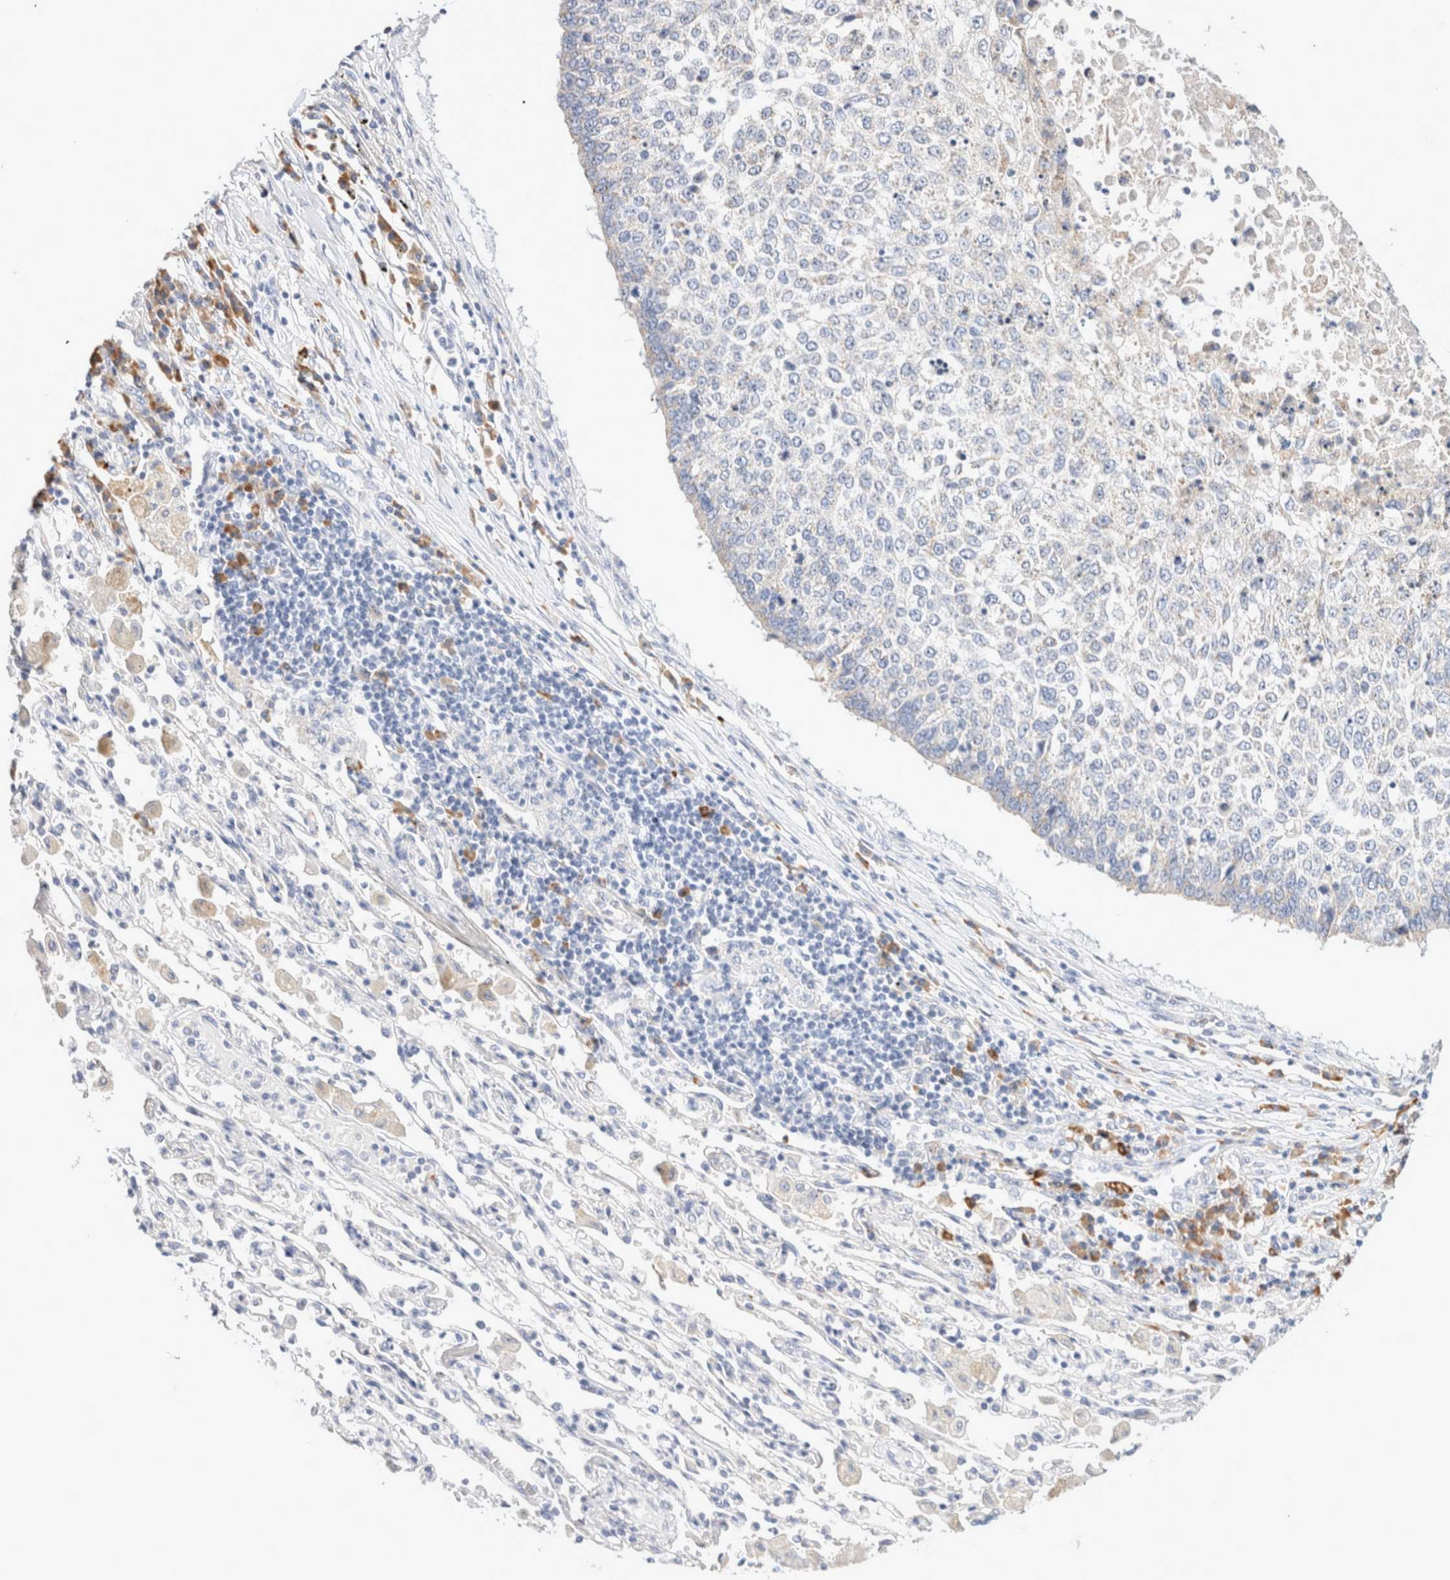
{"staining": {"intensity": "negative", "quantity": "none", "location": "none"}, "tissue": "lung cancer", "cell_type": "Tumor cells", "image_type": "cancer", "snomed": [{"axis": "morphology", "description": "Normal tissue, NOS"}, {"axis": "morphology", "description": "Squamous cell carcinoma, NOS"}, {"axis": "topography", "description": "Cartilage tissue"}, {"axis": "topography", "description": "Bronchus"}, {"axis": "topography", "description": "Lung"}, {"axis": "topography", "description": "Peripheral nerve tissue"}], "caption": "This is an IHC histopathology image of human lung squamous cell carcinoma. There is no staining in tumor cells.", "gene": "GADD45G", "patient": {"sex": "female", "age": 49}}